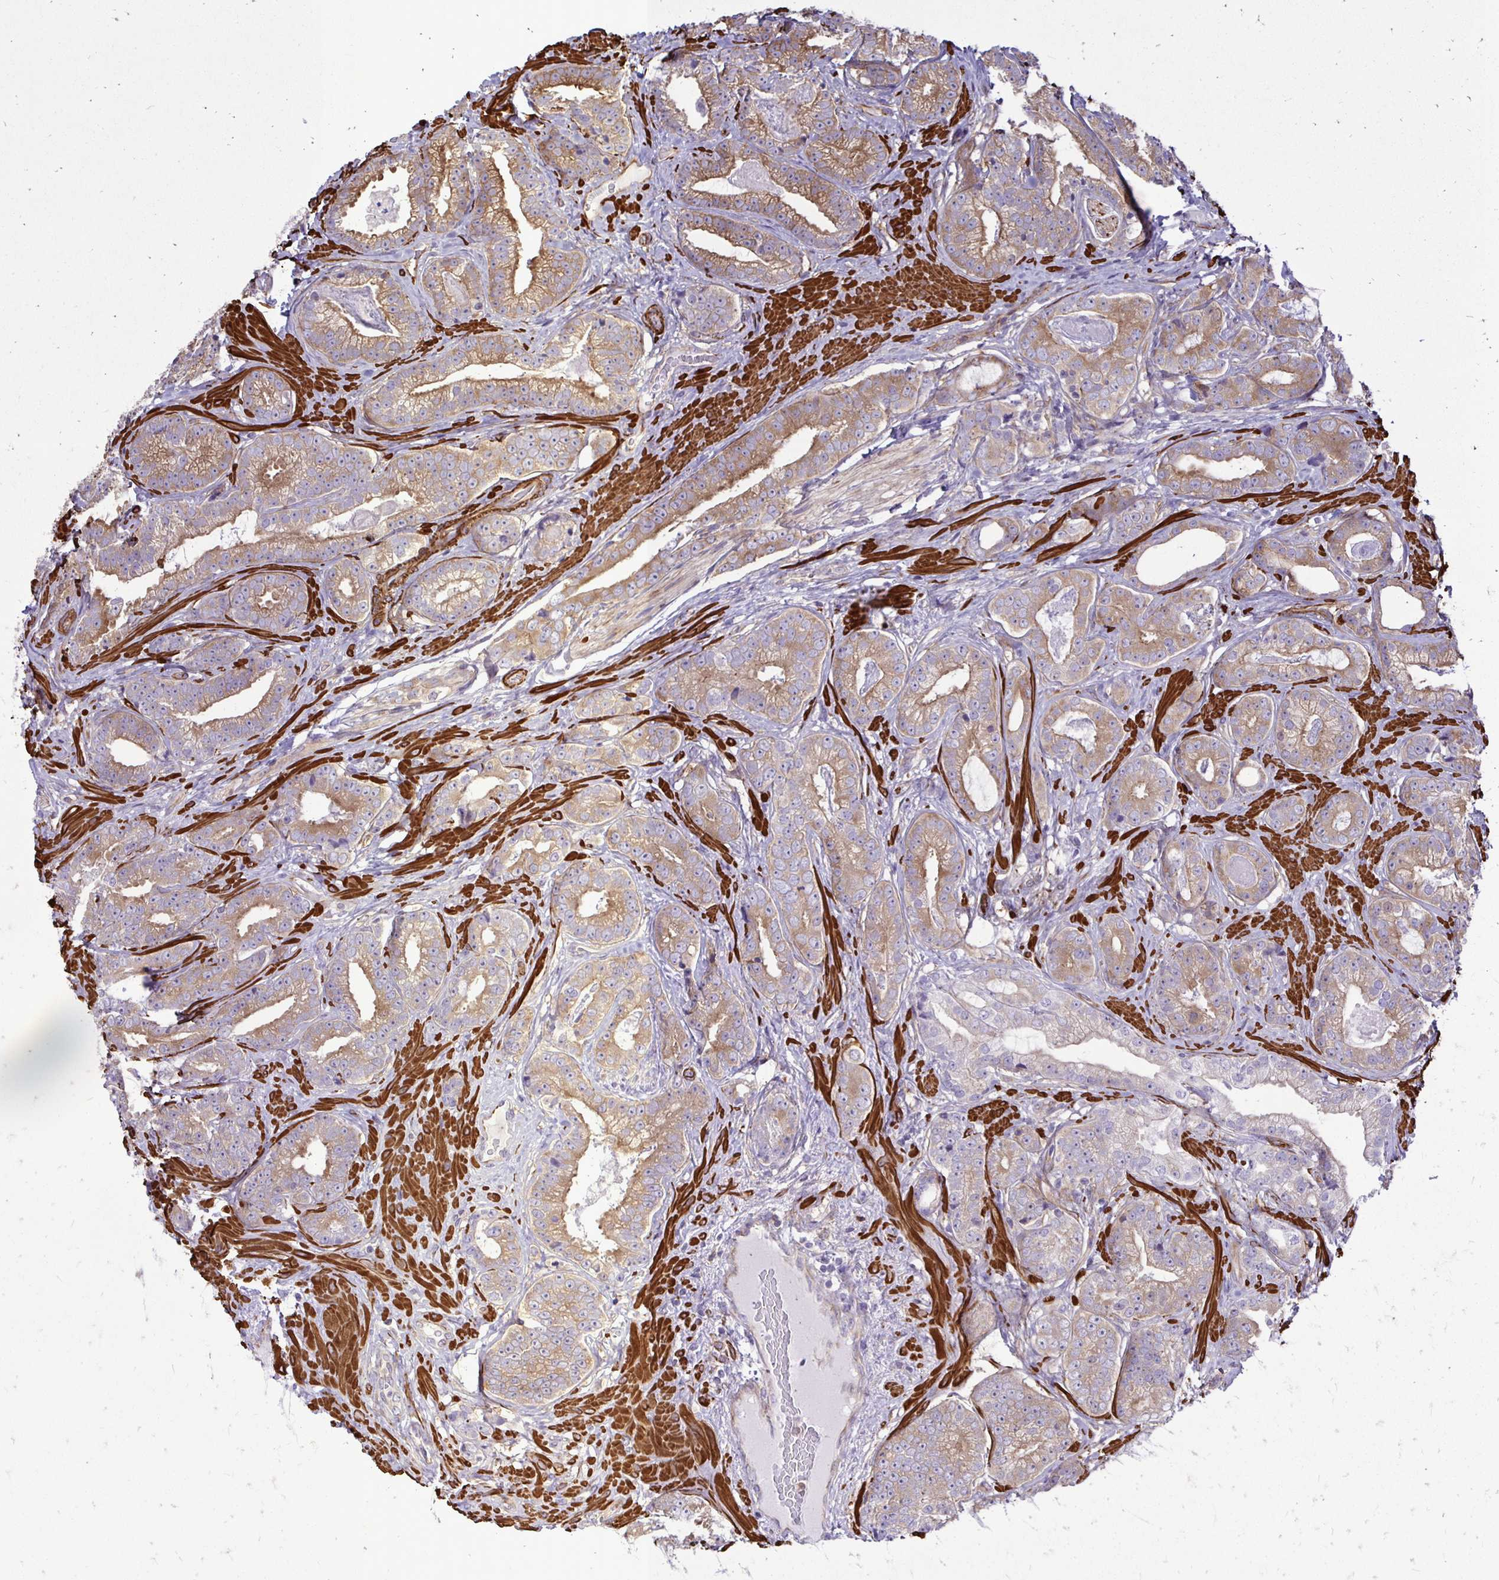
{"staining": {"intensity": "moderate", "quantity": "25%-75%", "location": "cytoplasmic/membranous"}, "tissue": "prostate cancer", "cell_type": "Tumor cells", "image_type": "cancer", "snomed": [{"axis": "morphology", "description": "Adenocarcinoma, Low grade"}, {"axis": "topography", "description": "Prostate"}], "caption": "Prostate low-grade adenocarcinoma stained with DAB (3,3'-diaminobenzidine) immunohistochemistry (IHC) exhibits medium levels of moderate cytoplasmic/membranous expression in about 25%-75% of tumor cells. The protein is stained brown, and the nuclei are stained in blue (DAB IHC with brightfield microscopy, high magnification).", "gene": "CTPS1", "patient": {"sex": "male", "age": 61}}